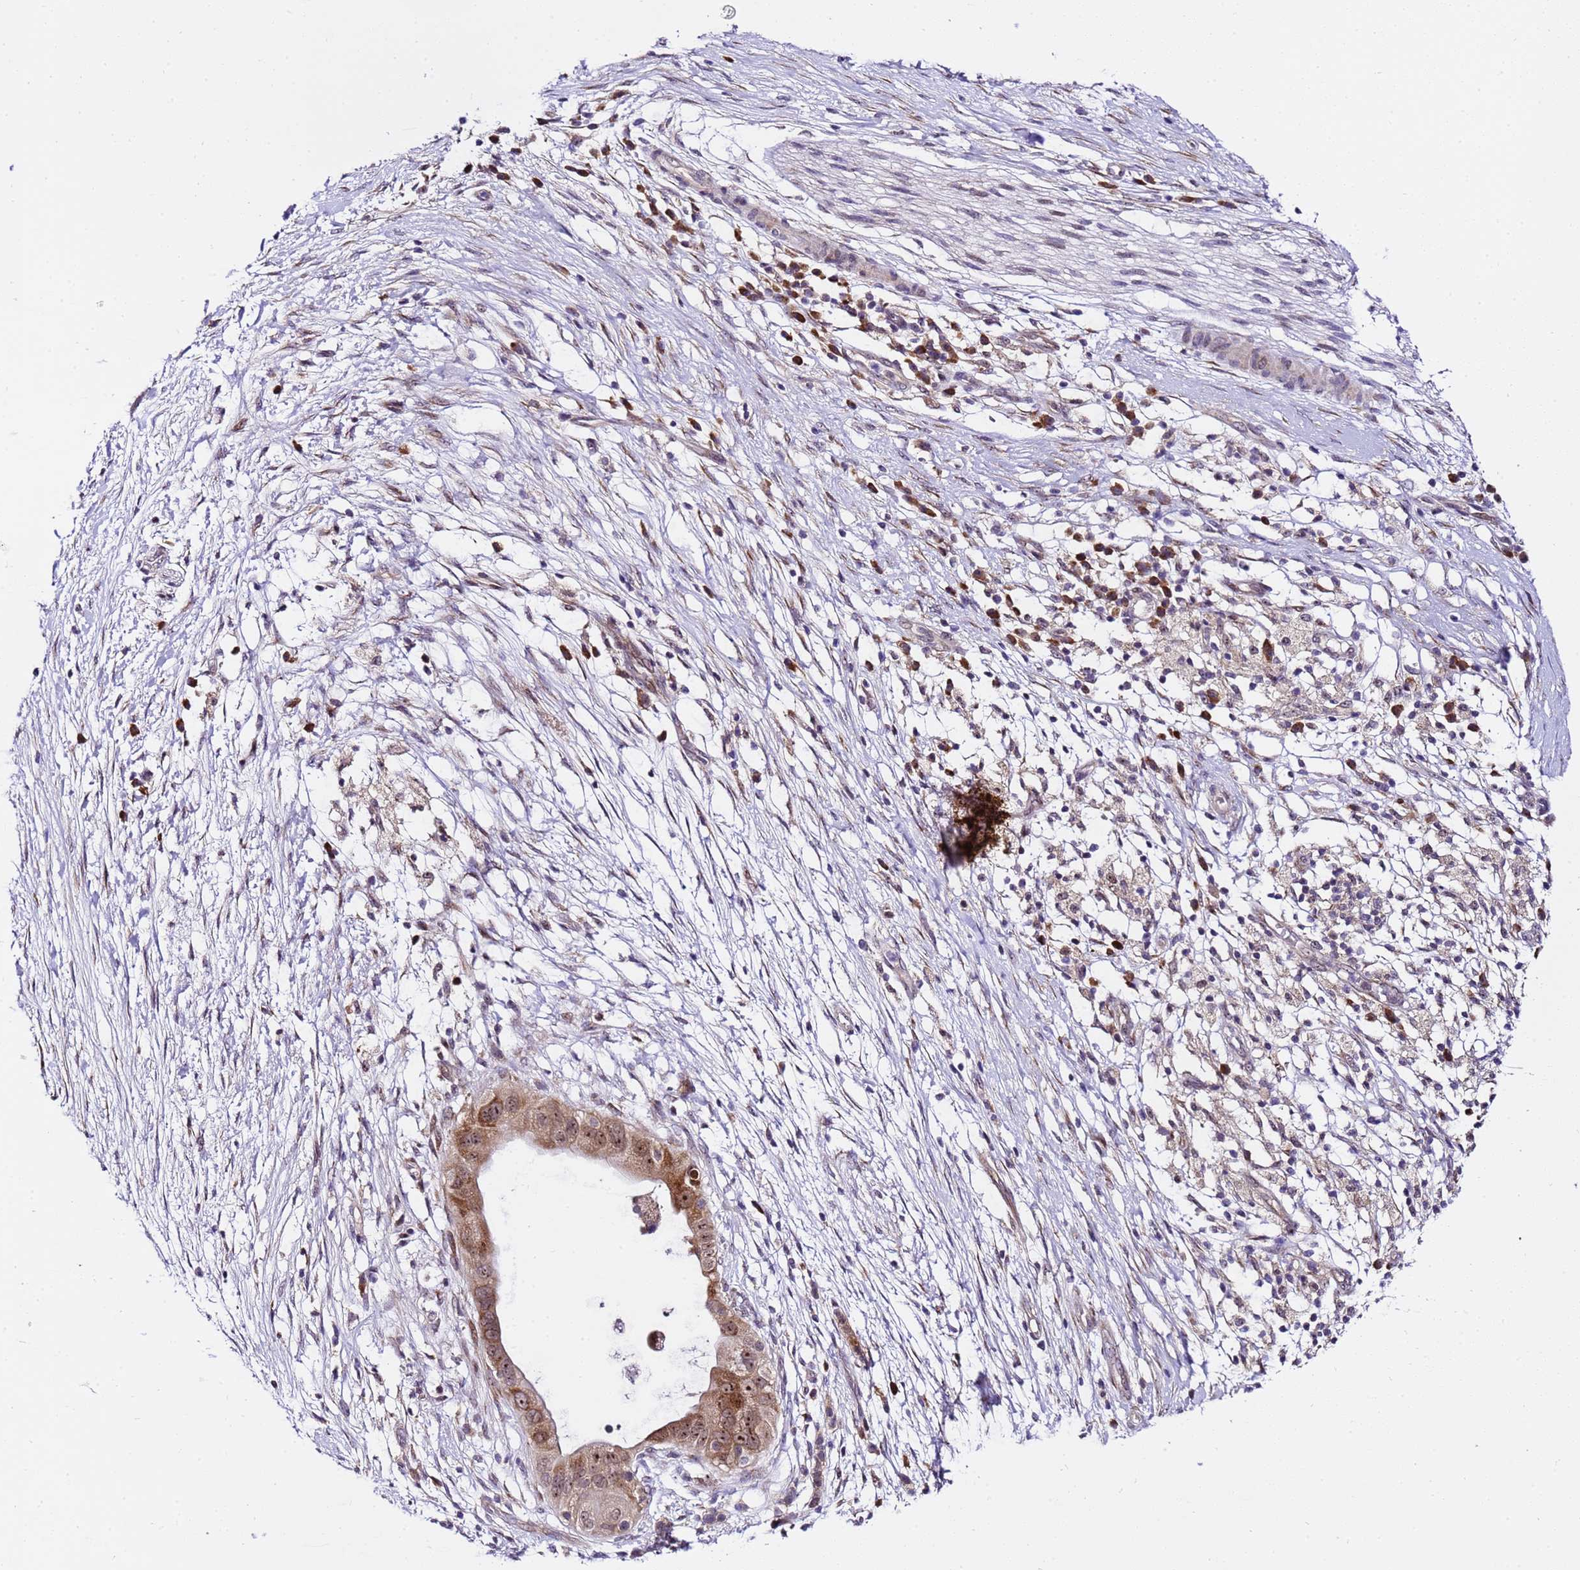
{"staining": {"intensity": "moderate", "quantity": ">75%", "location": "cytoplasmic/membranous,nuclear"}, "tissue": "pancreatic cancer", "cell_type": "Tumor cells", "image_type": "cancer", "snomed": [{"axis": "morphology", "description": "Adenocarcinoma, NOS"}, {"axis": "topography", "description": "Pancreas"}], "caption": "This is a micrograph of immunohistochemistry (IHC) staining of adenocarcinoma (pancreatic), which shows moderate positivity in the cytoplasmic/membranous and nuclear of tumor cells.", "gene": "SLX4IP", "patient": {"sex": "male", "age": 68}}